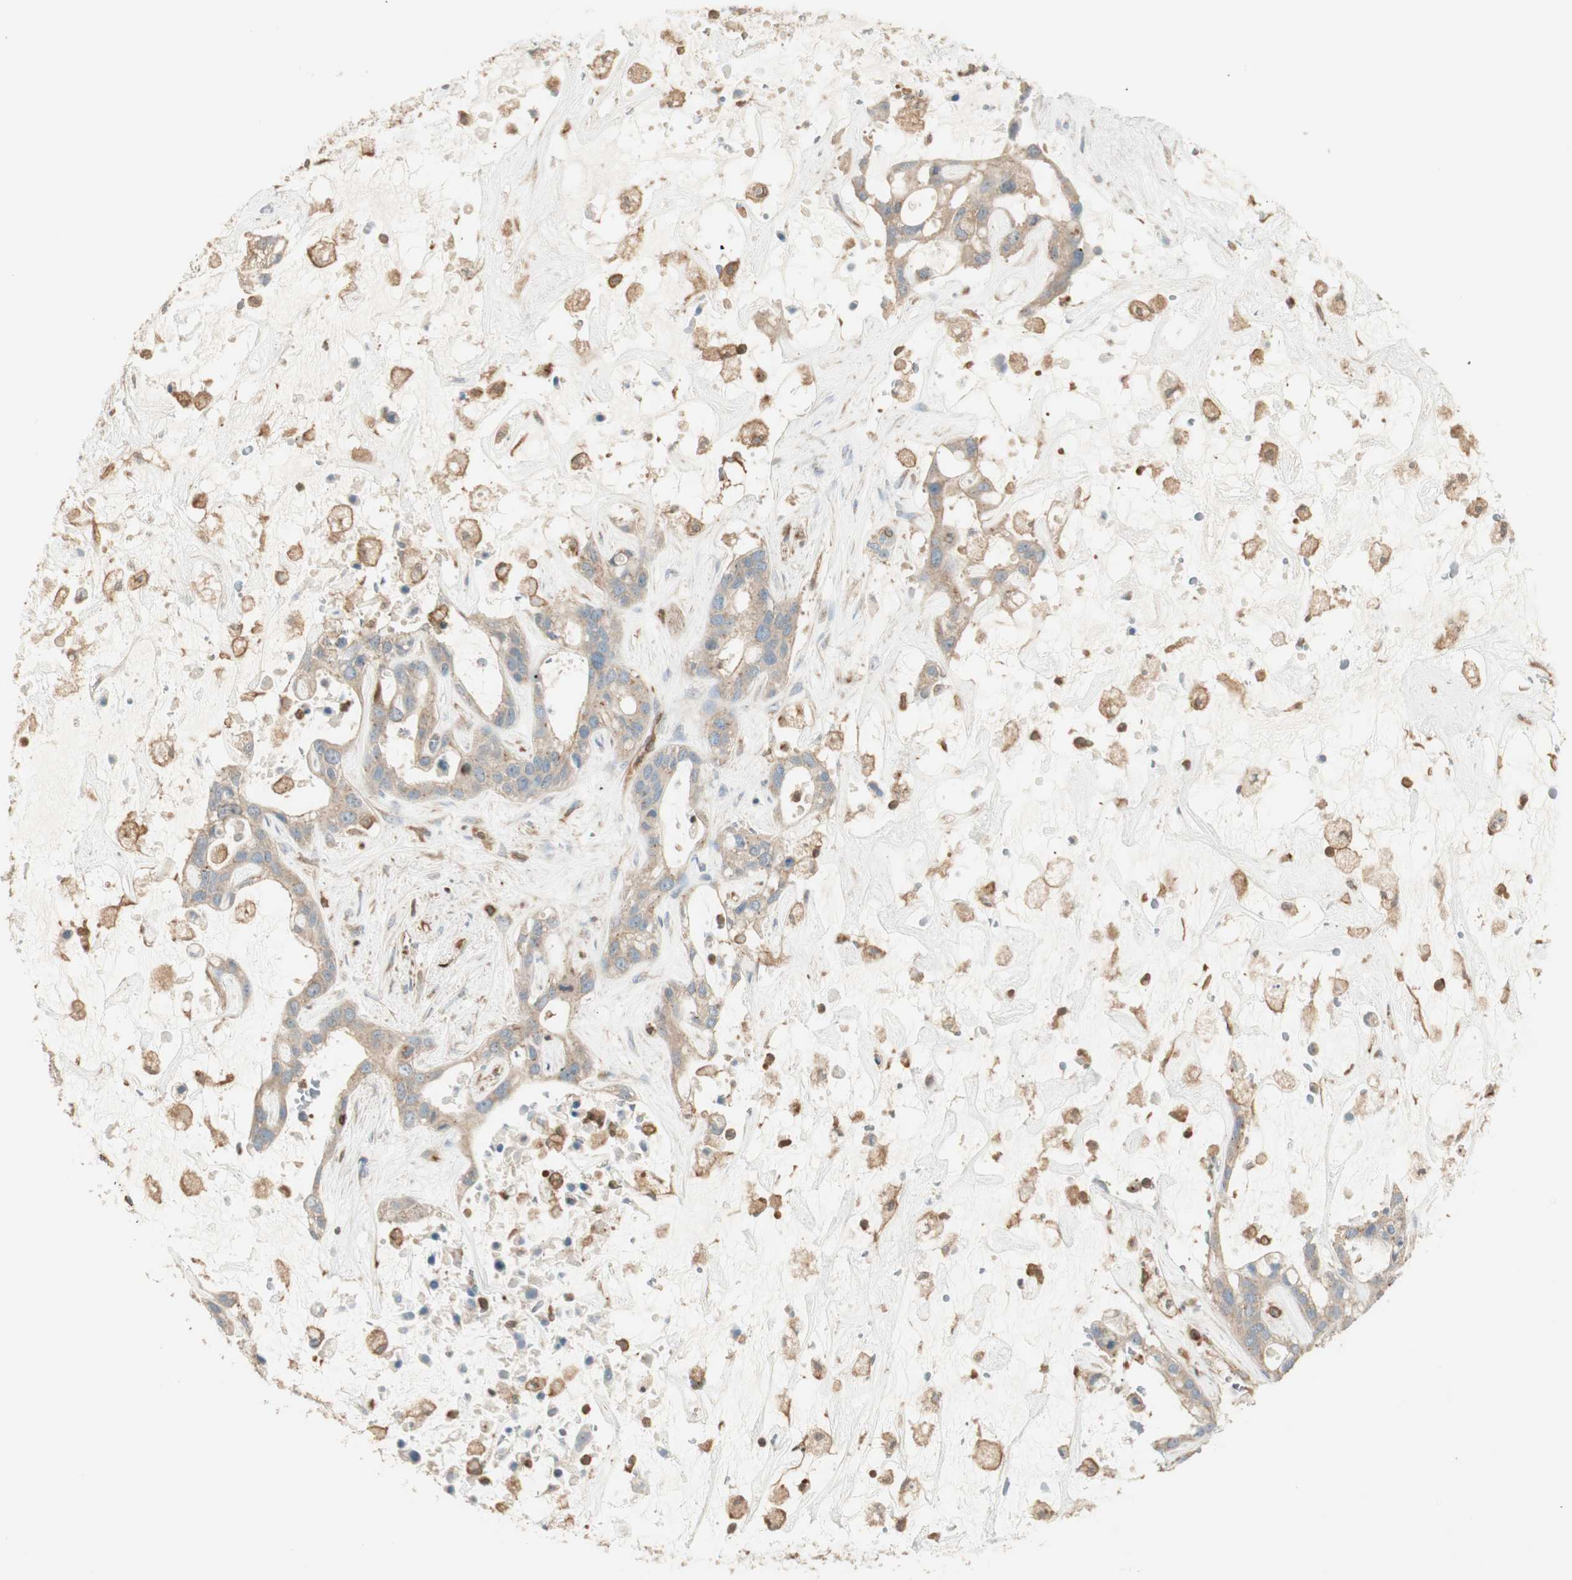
{"staining": {"intensity": "weak", "quantity": ">75%", "location": "cytoplasmic/membranous"}, "tissue": "liver cancer", "cell_type": "Tumor cells", "image_type": "cancer", "snomed": [{"axis": "morphology", "description": "Cholangiocarcinoma"}, {"axis": "topography", "description": "Liver"}], "caption": "The immunohistochemical stain shows weak cytoplasmic/membranous expression in tumor cells of liver cholangiocarcinoma tissue.", "gene": "CRLF3", "patient": {"sex": "female", "age": 65}}